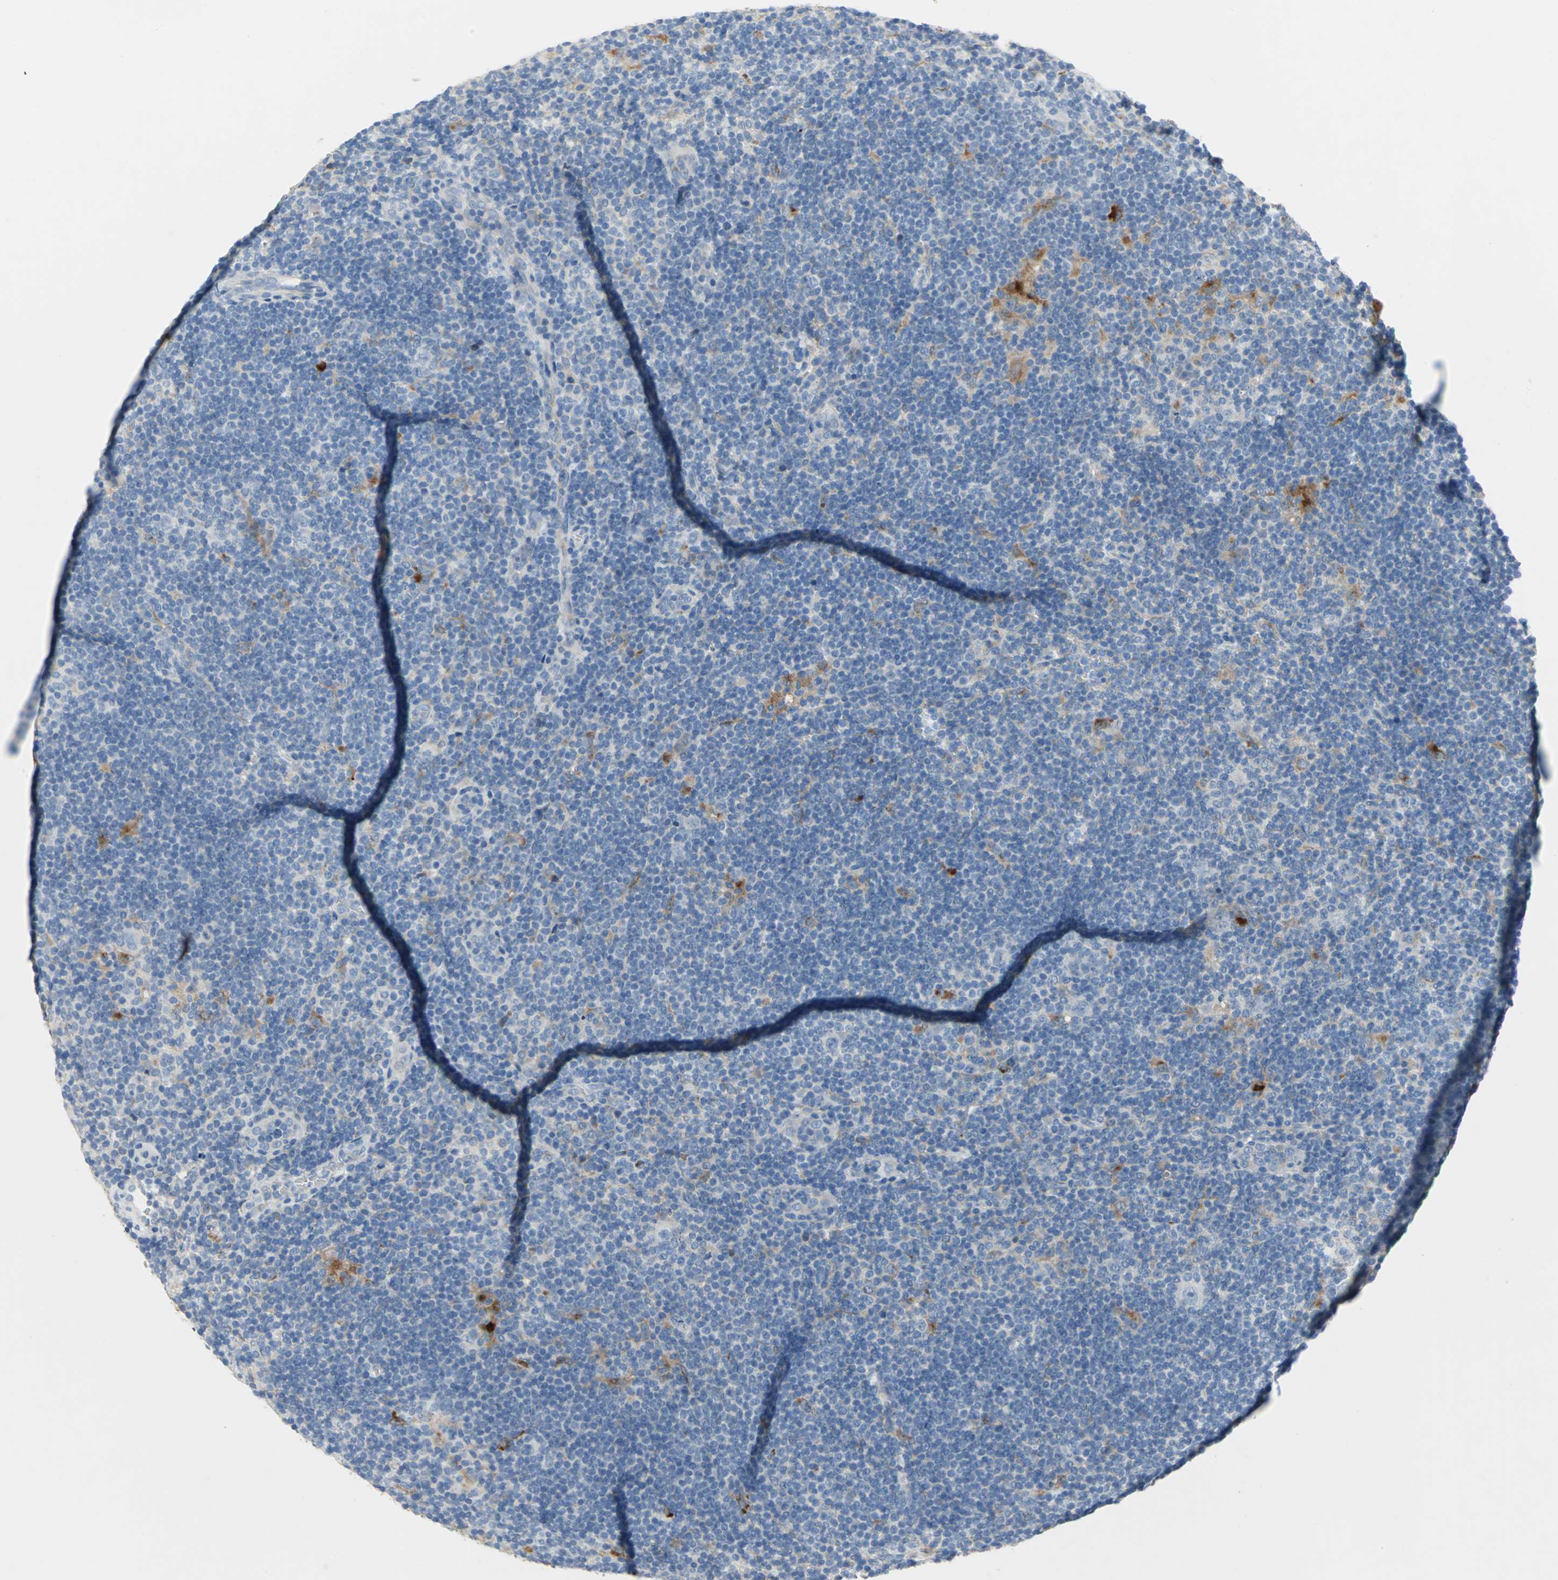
{"staining": {"intensity": "strong", "quantity": "<25%", "location": "cytoplasmic/membranous"}, "tissue": "lymphoma", "cell_type": "Tumor cells", "image_type": "cancer", "snomed": [{"axis": "morphology", "description": "Hodgkin's disease, NOS"}, {"axis": "topography", "description": "Lymph node"}], "caption": "Protein staining of lymphoma tissue exhibits strong cytoplasmic/membranous expression in approximately <25% of tumor cells.", "gene": "PTGDS", "patient": {"sex": "female", "age": 57}}